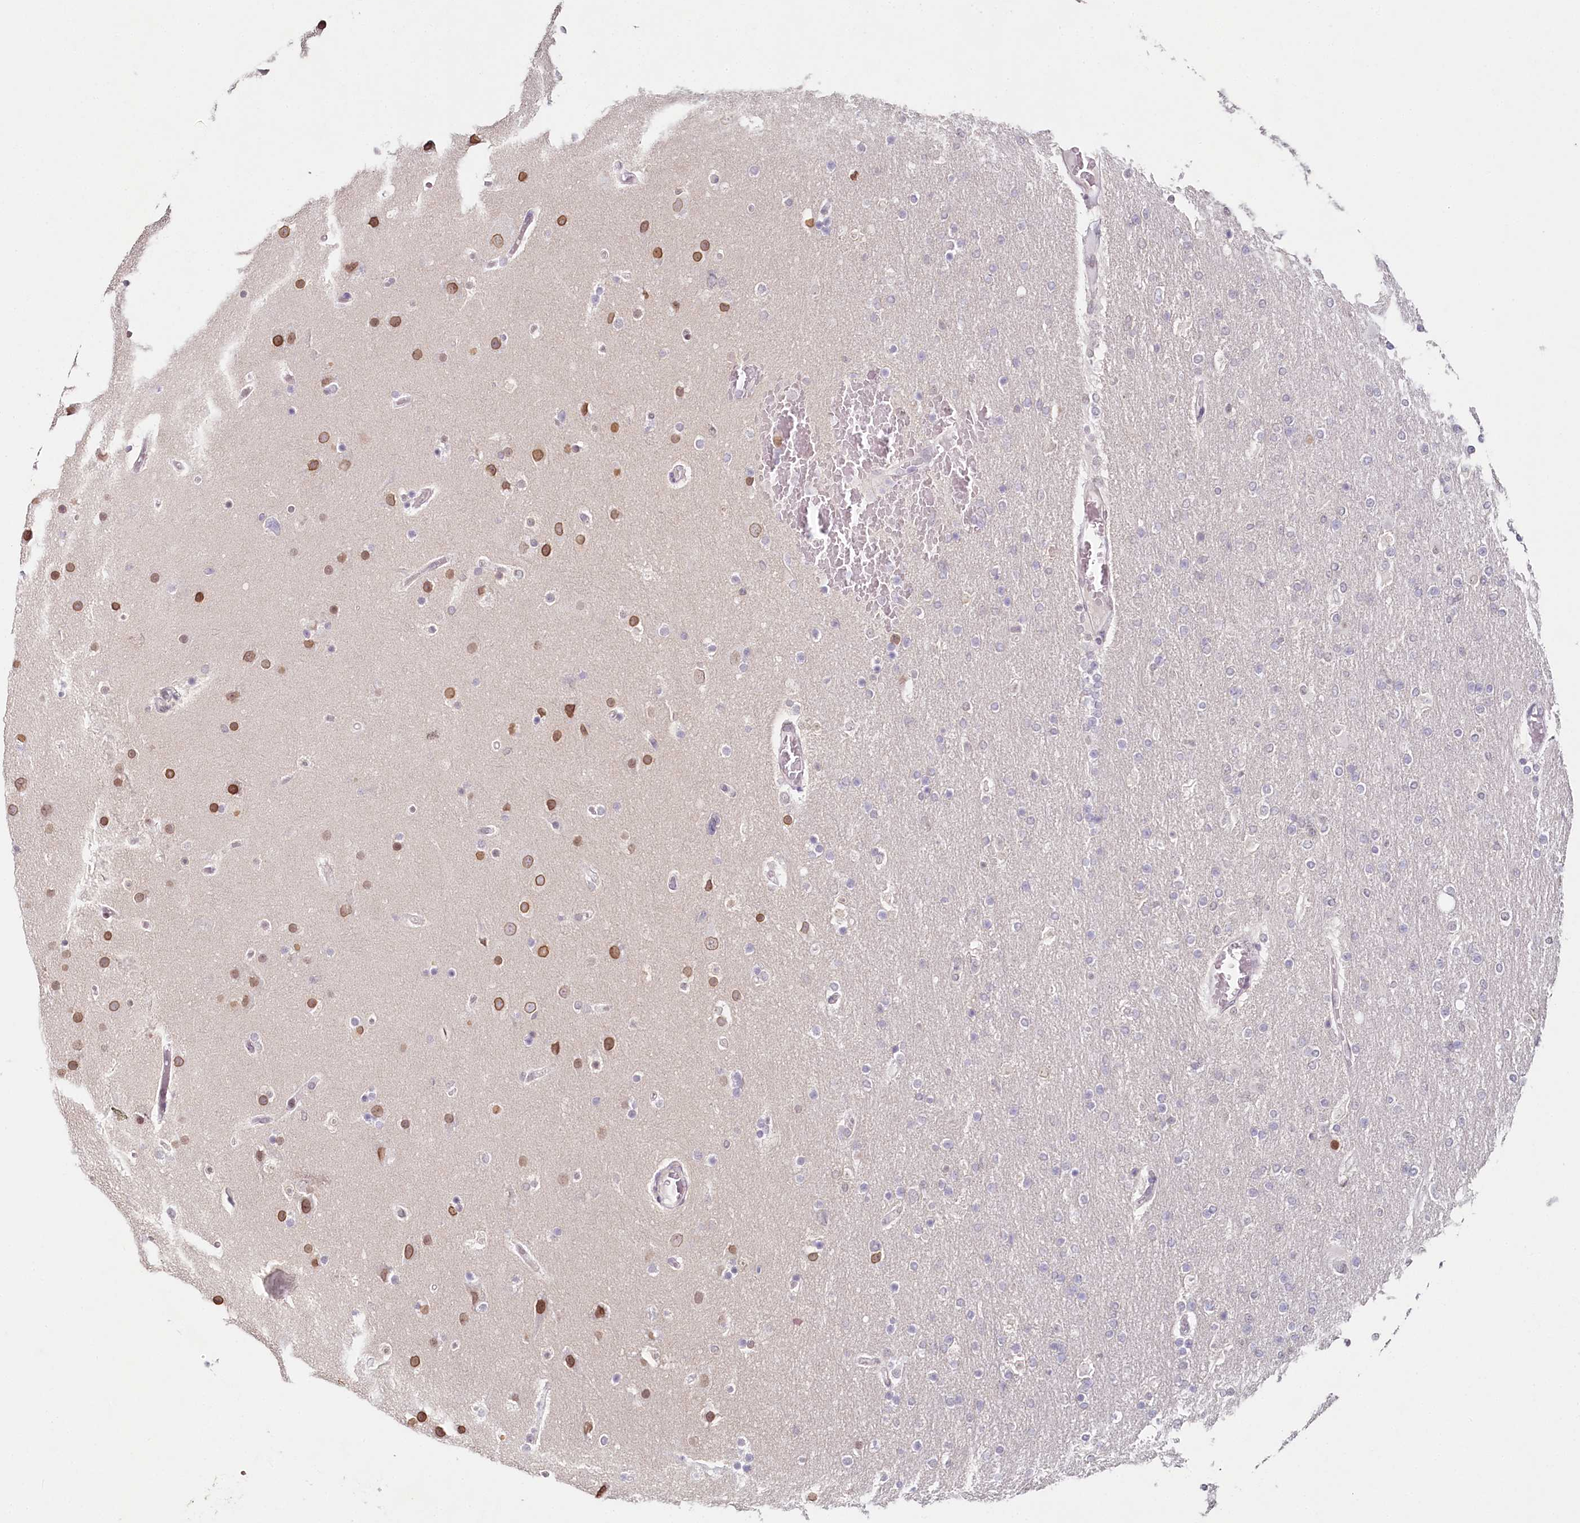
{"staining": {"intensity": "negative", "quantity": "none", "location": "none"}, "tissue": "glioma", "cell_type": "Tumor cells", "image_type": "cancer", "snomed": [{"axis": "morphology", "description": "Glioma, malignant, High grade"}, {"axis": "topography", "description": "Cerebral cortex"}], "caption": "This is a histopathology image of immunohistochemistry staining of malignant high-grade glioma, which shows no staining in tumor cells.", "gene": "HPD", "patient": {"sex": "female", "age": 36}}